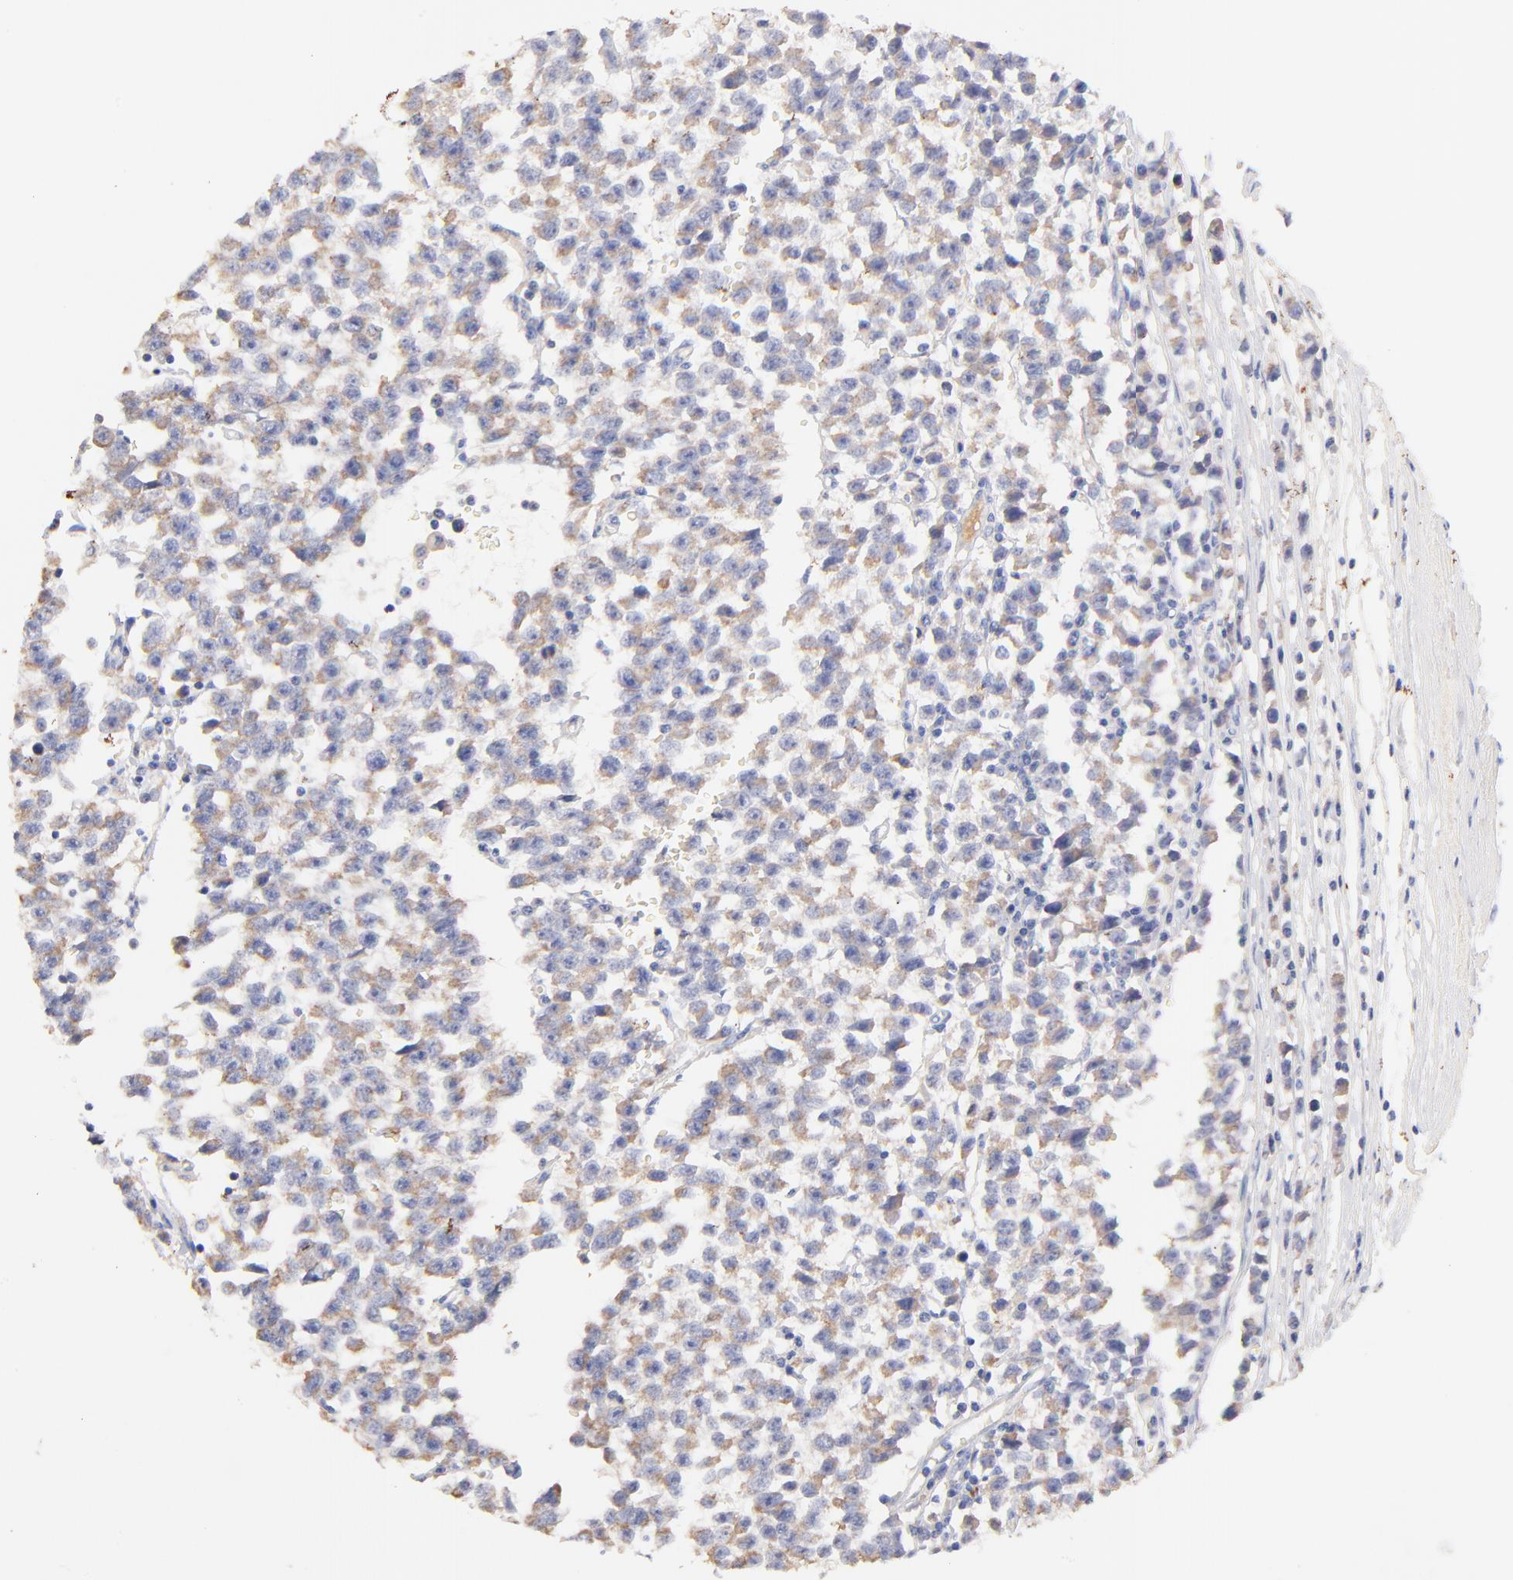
{"staining": {"intensity": "weak", "quantity": ">75%", "location": "cytoplasmic/membranous"}, "tissue": "testis cancer", "cell_type": "Tumor cells", "image_type": "cancer", "snomed": [{"axis": "morphology", "description": "Seminoma, NOS"}, {"axis": "topography", "description": "Testis"}], "caption": "Testis cancer (seminoma) stained with IHC reveals weak cytoplasmic/membranous positivity in about >75% of tumor cells.", "gene": "IGLV7-43", "patient": {"sex": "male", "age": 35}}